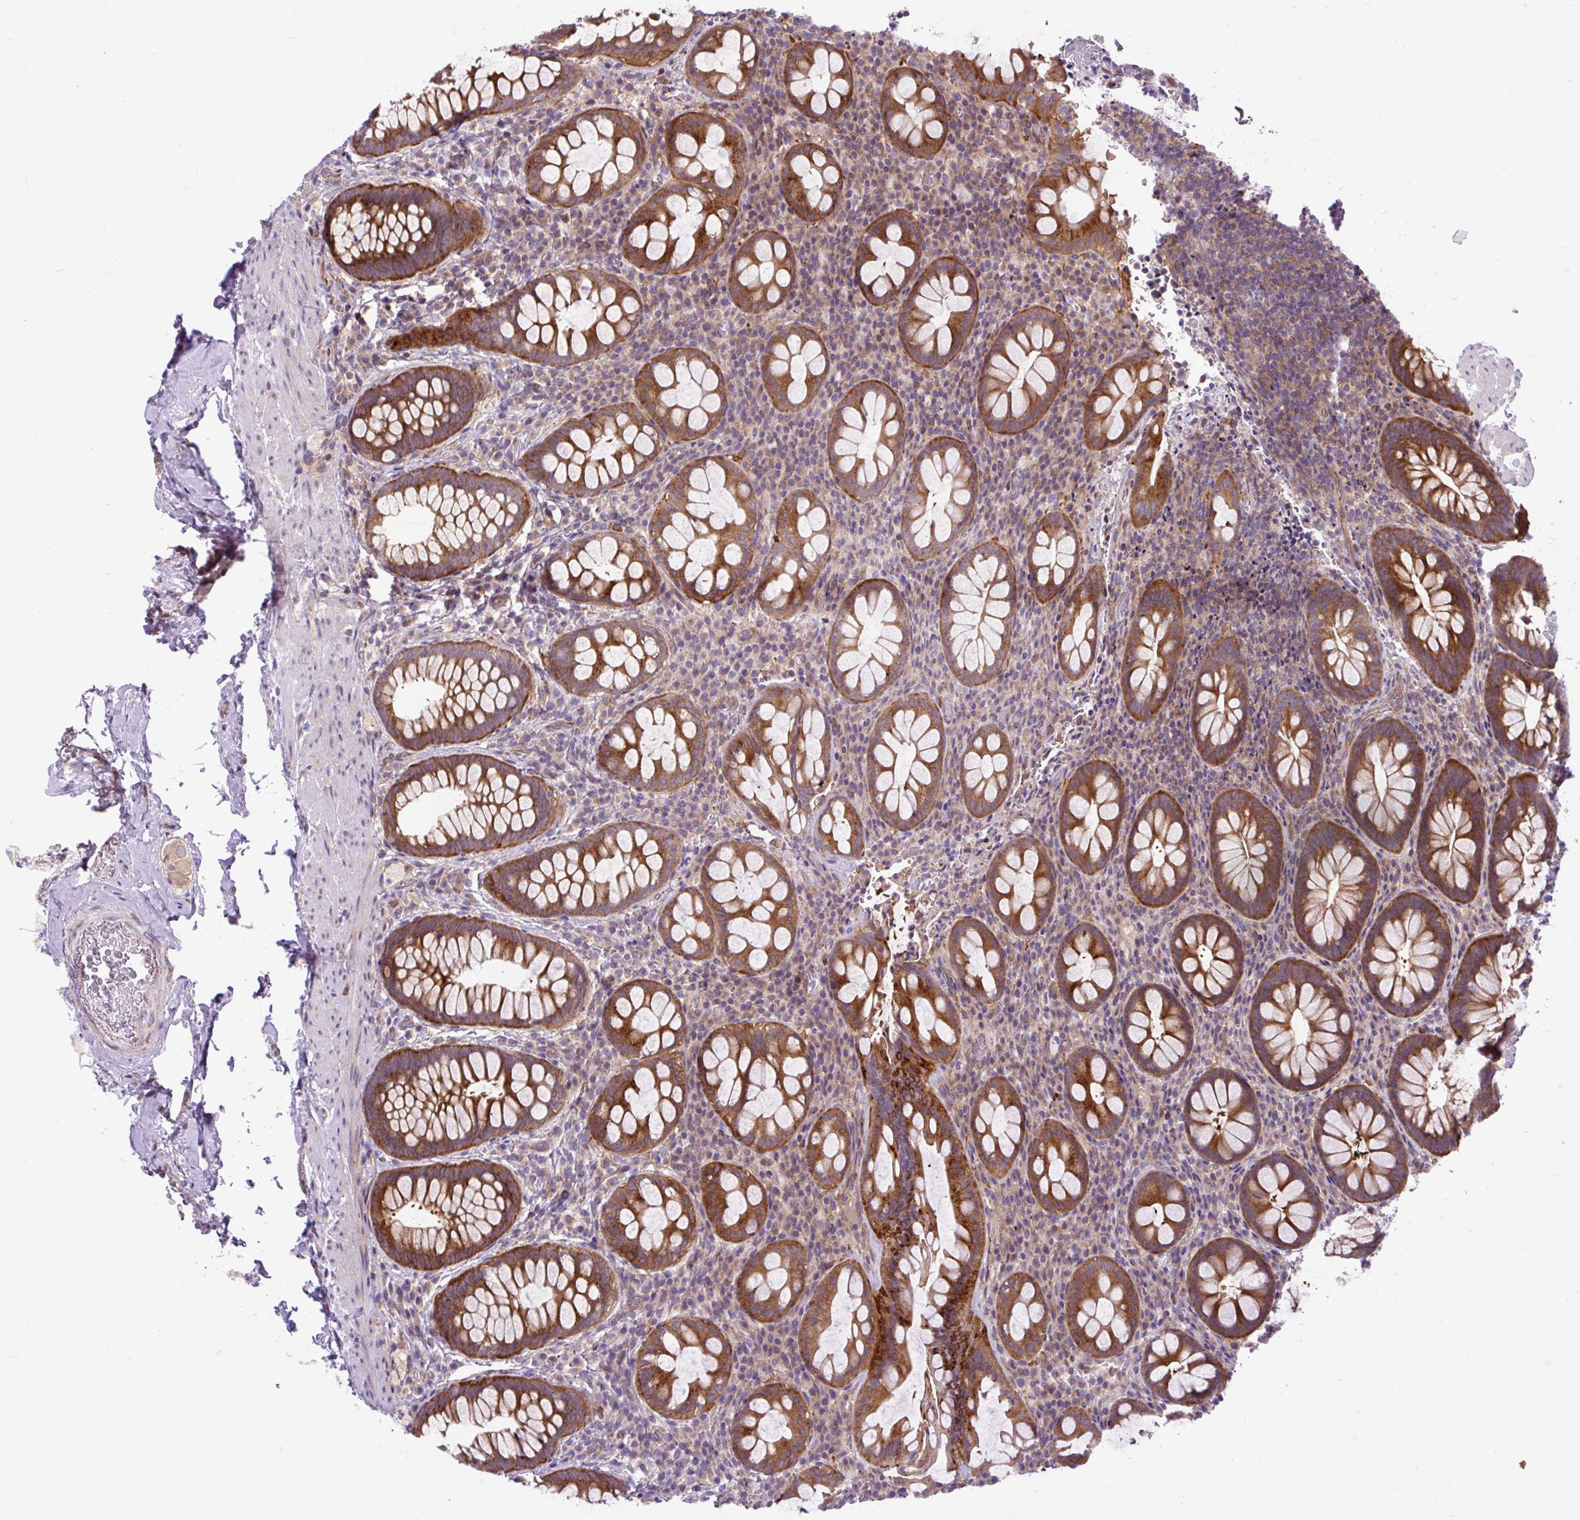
{"staining": {"intensity": "strong", "quantity": ">75%", "location": "cytoplasmic/membranous"}, "tissue": "rectum", "cell_type": "Glandular cells", "image_type": "normal", "snomed": [{"axis": "morphology", "description": "Normal tissue, NOS"}, {"axis": "topography", "description": "Rectum"}], "caption": "Glandular cells demonstrate strong cytoplasmic/membranous staining in about >75% of cells in benign rectum.", "gene": "TRIM17", "patient": {"sex": "female", "age": 69}}